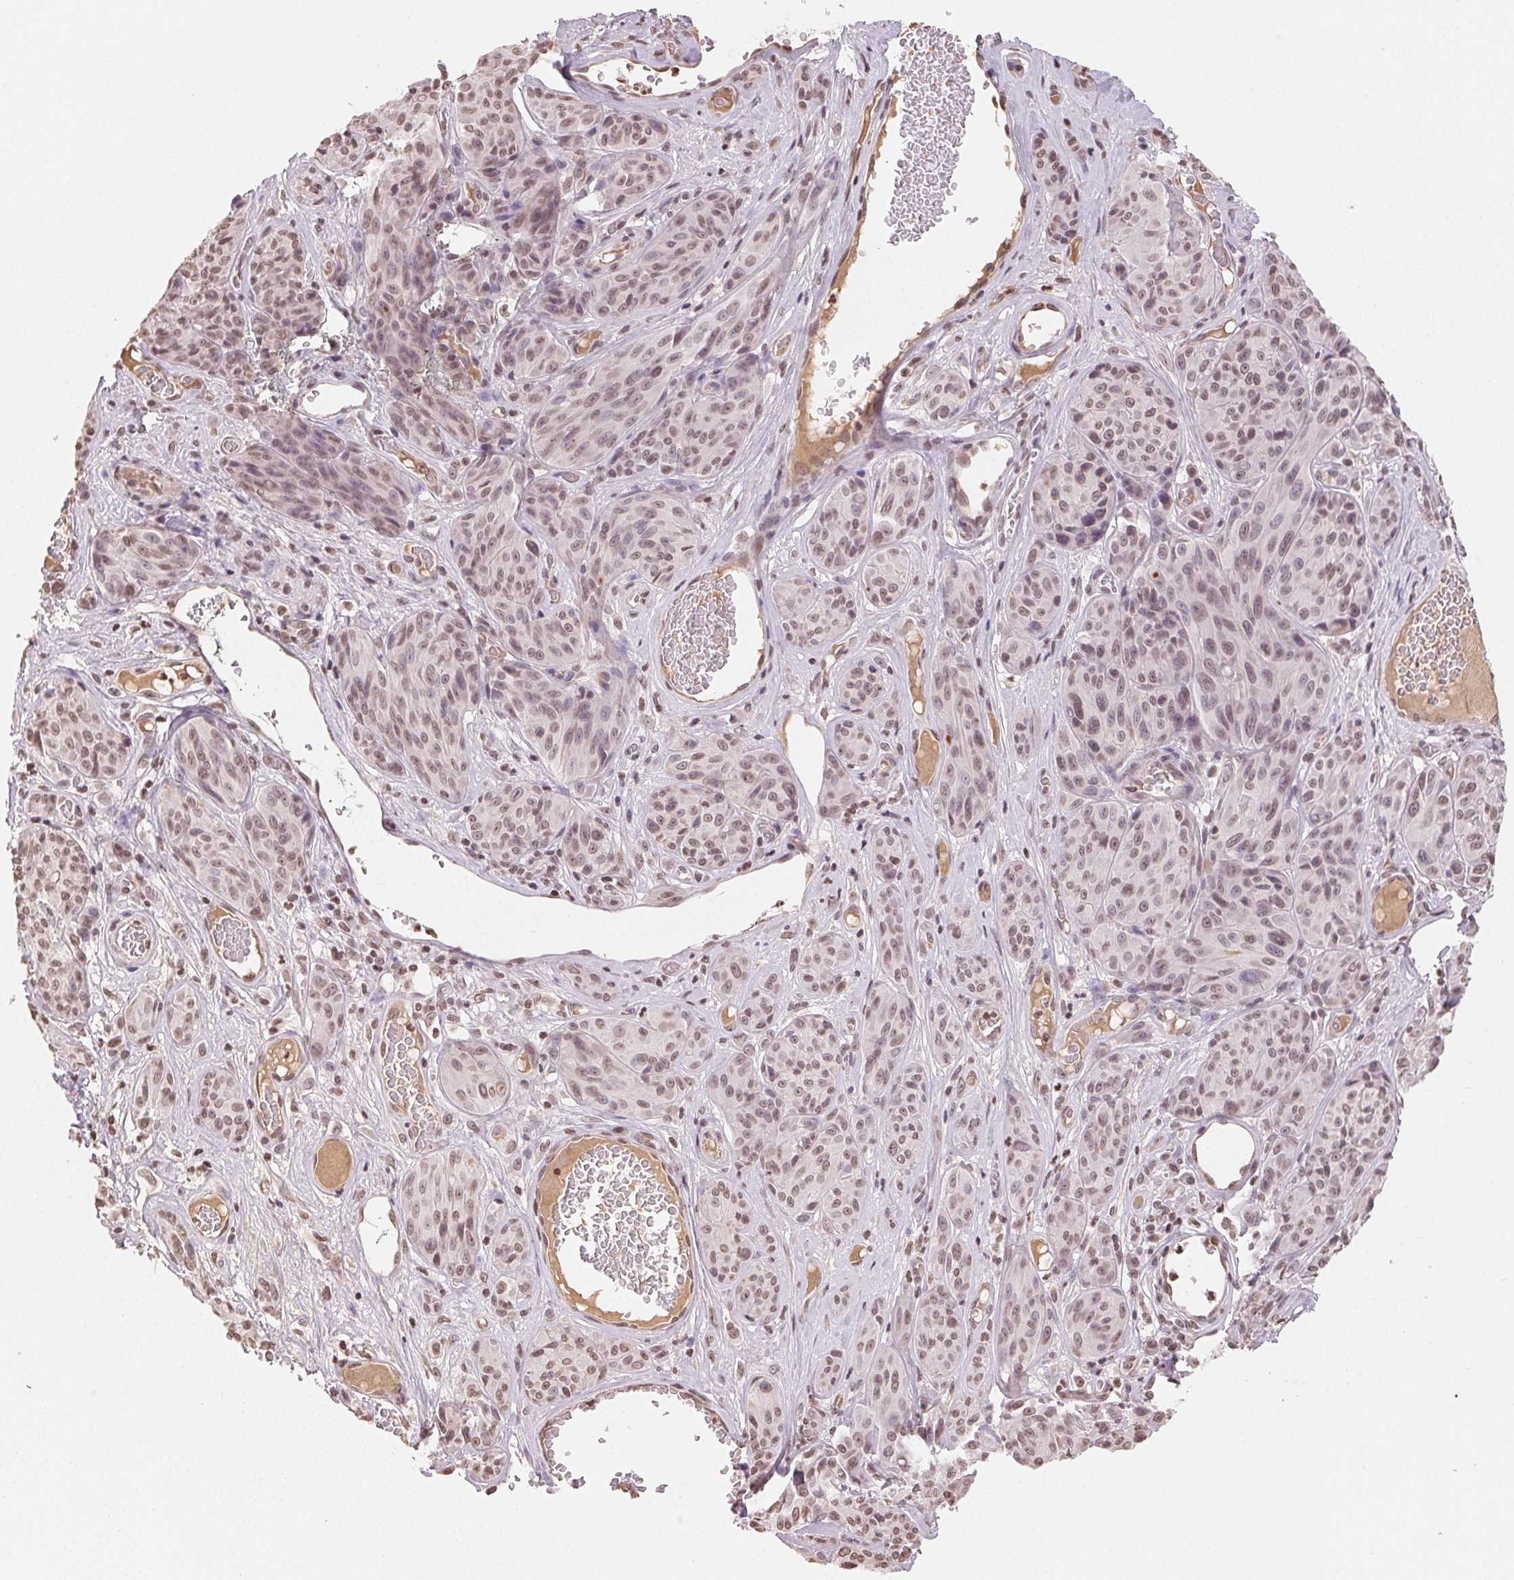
{"staining": {"intensity": "weak", "quantity": ">75%", "location": "nuclear"}, "tissue": "melanoma", "cell_type": "Tumor cells", "image_type": "cancer", "snomed": [{"axis": "morphology", "description": "Malignant melanoma, NOS"}, {"axis": "topography", "description": "Skin"}], "caption": "Melanoma stained with a brown dye shows weak nuclear positive positivity in about >75% of tumor cells.", "gene": "TBP", "patient": {"sex": "male", "age": 91}}